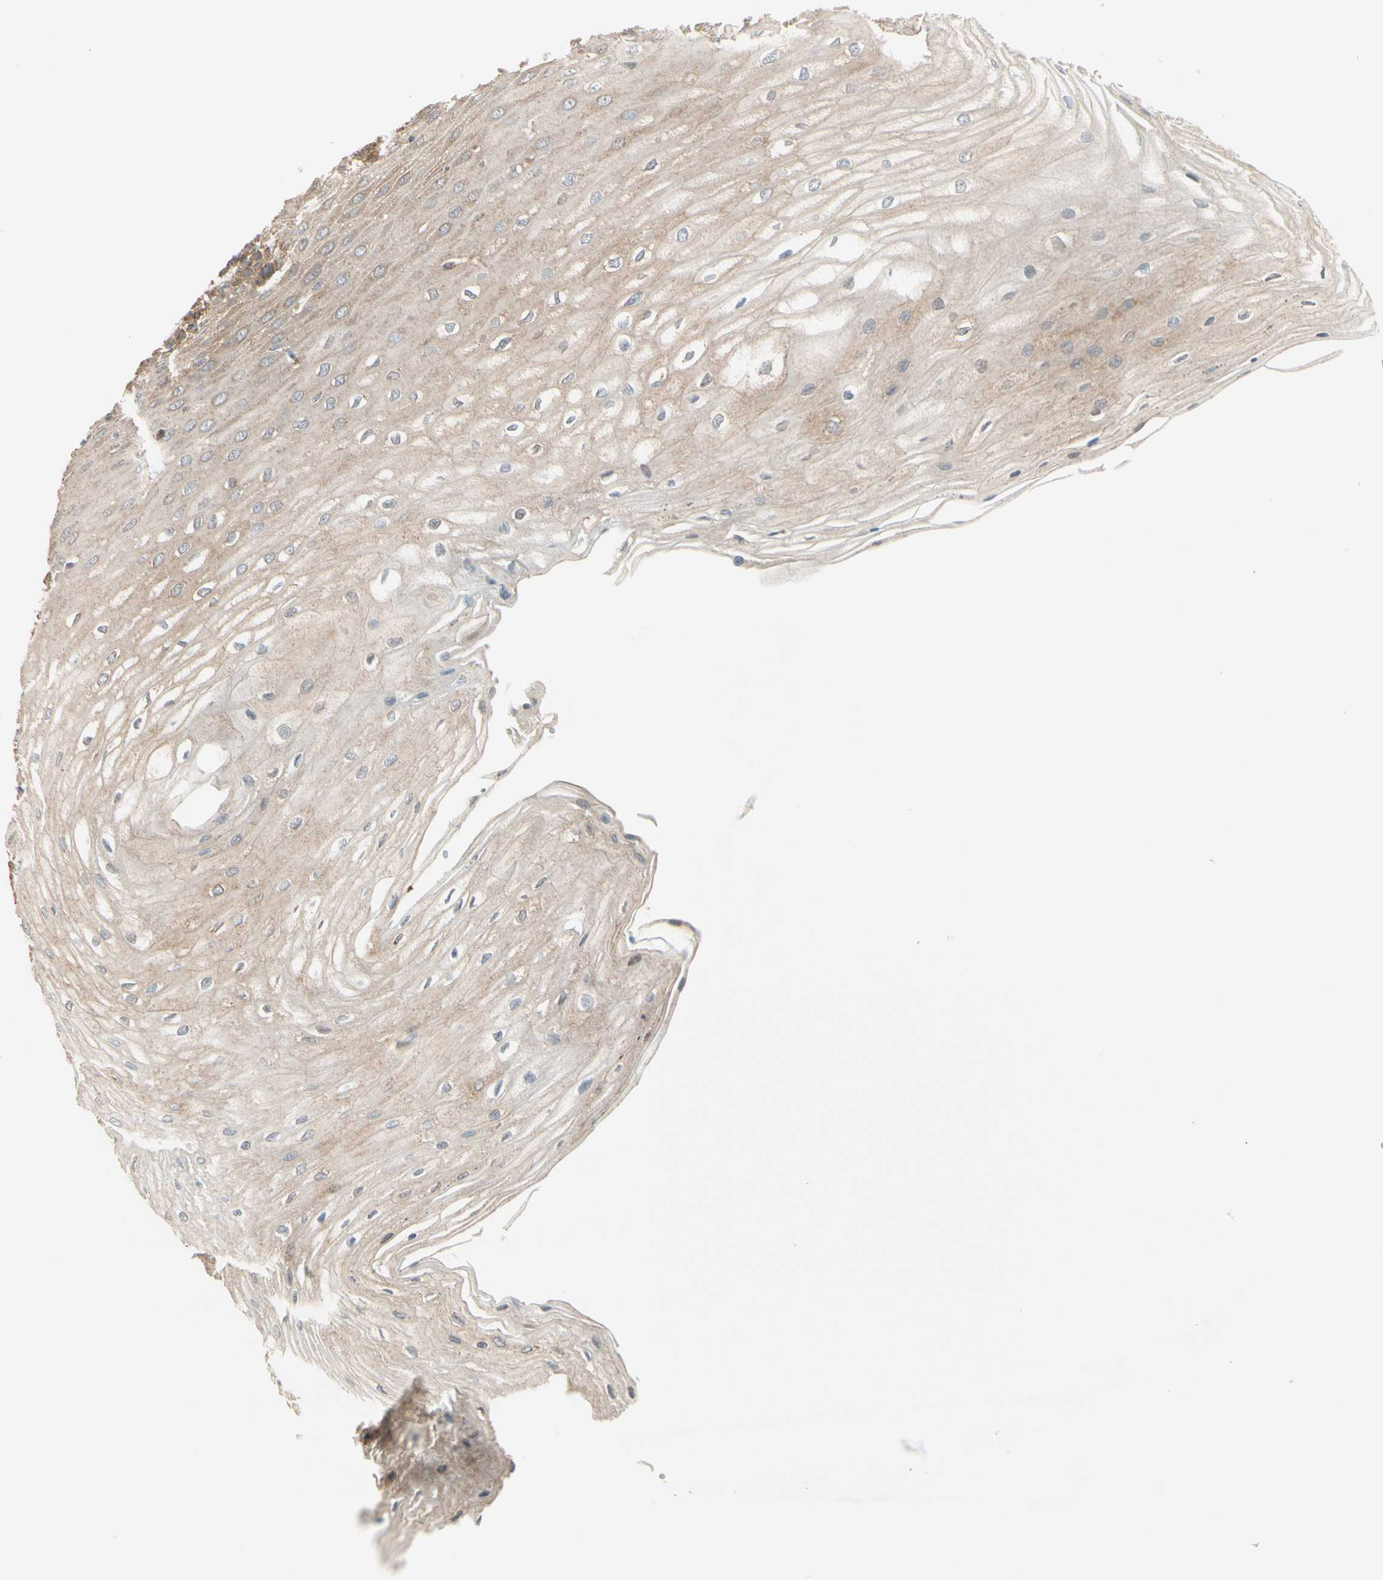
{"staining": {"intensity": "weak", "quantity": "<25%", "location": "cytoplasmic/membranous"}, "tissue": "esophagus", "cell_type": "Squamous epithelial cells", "image_type": "normal", "snomed": [{"axis": "morphology", "description": "Normal tissue, NOS"}, {"axis": "morphology", "description": "Squamous cell carcinoma, NOS"}, {"axis": "topography", "description": "Esophagus"}], "caption": "Human esophagus stained for a protein using immunohistochemistry (IHC) shows no expression in squamous epithelial cells.", "gene": "AGFG1", "patient": {"sex": "male", "age": 65}}